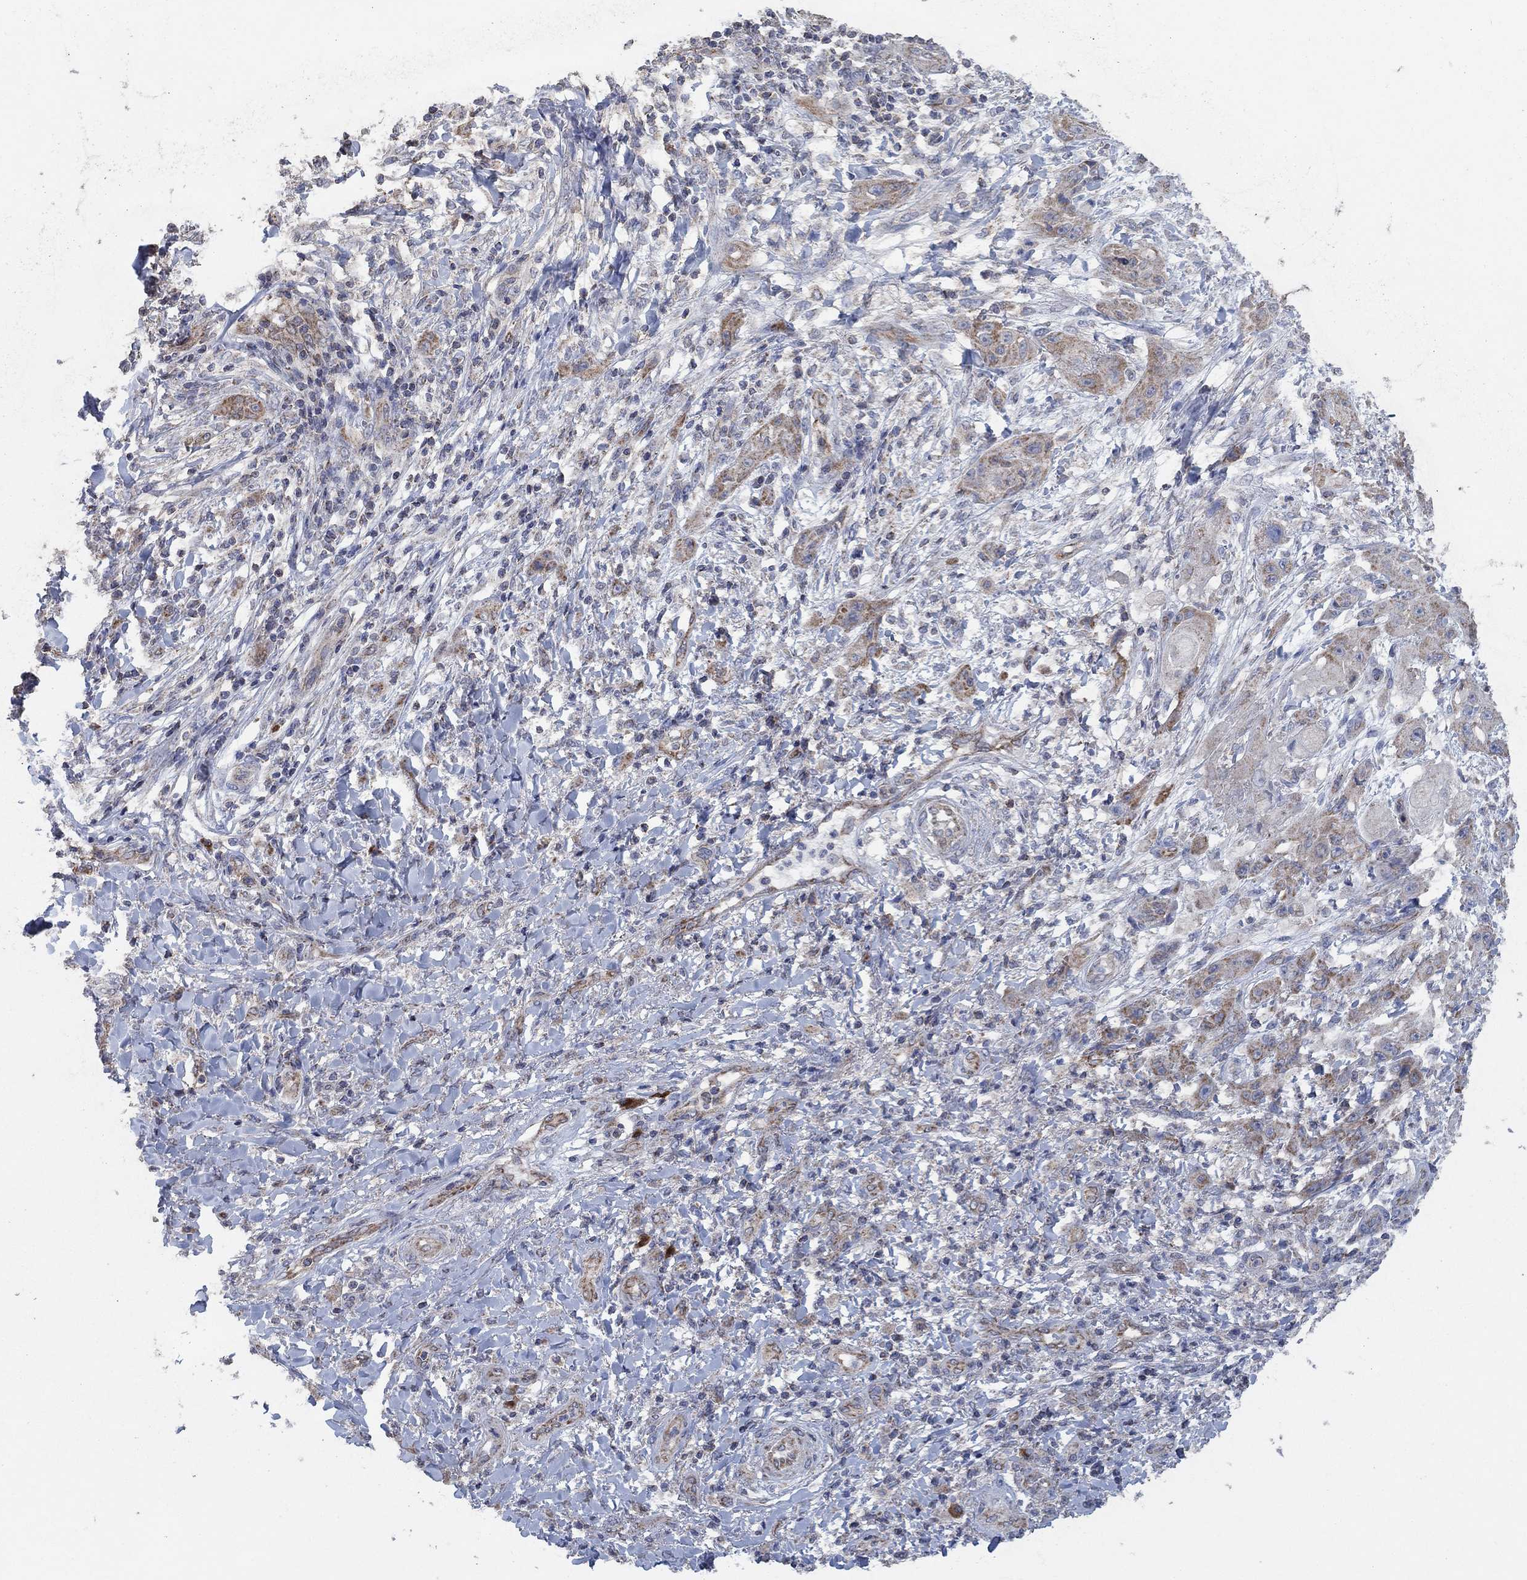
{"staining": {"intensity": "weak", "quantity": "25%-75%", "location": "cytoplasmic/membranous"}, "tissue": "skin cancer", "cell_type": "Tumor cells", "image_type": "cancer", "snomed": [{"axis": "morphology", "description": "Squamous cell carcinoma, NOS"}, {"axis": "topography", "description": "Skin"}], "caption": "Immunohistochemical staining of human skin cancer demonstrates low levels of weak cytoplasmic/membranous protein staining in approximately 25%-75% of tumor cells.", "gene": "HID1", "patient": {"sex": "male", "age": 62}}